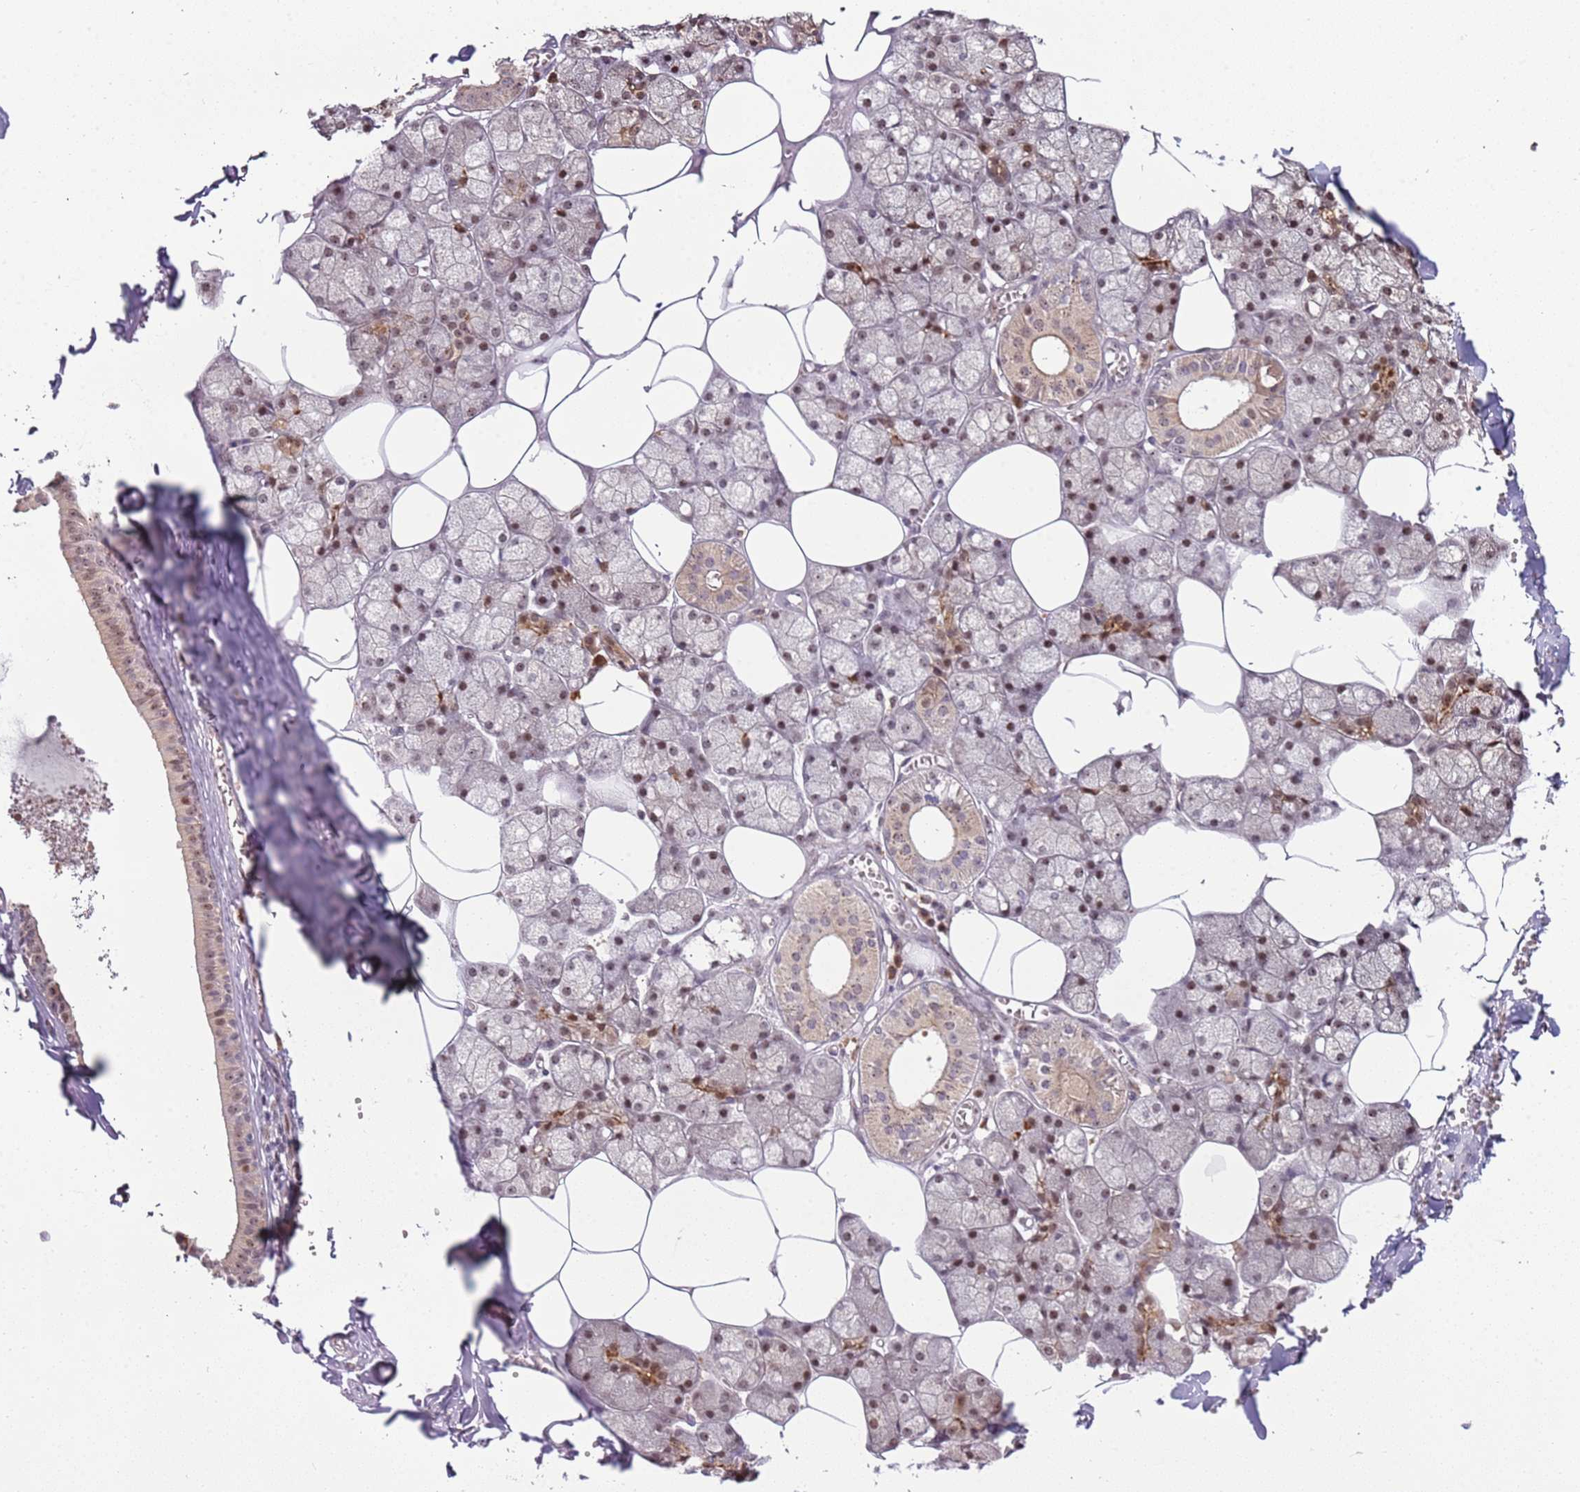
{"staining": {"intensity": "moderate", "quantity": "25%-75%", "location": "cytoplasmic/membranous,nuclear"}, "tissue": "salivary gland", "cell_type": "Glandular cells", "image_type": "normal", "snomed": [{"axis": "morphology", "description": "Normal tissue, NOS"}, {"axis": "topography", "description": "Salivary gland"}], "caption": "Immunohistochemistry (DAB (3,3'-diaminobenzidine)) staining of unremarkable human salivary gland reveals moderate cytoplasmic/membranous,nuclear protein positivity in about 25%-75% of glandular cells.", "gene": "UCMA", "patient": {"sex": "male", "age": 62}}